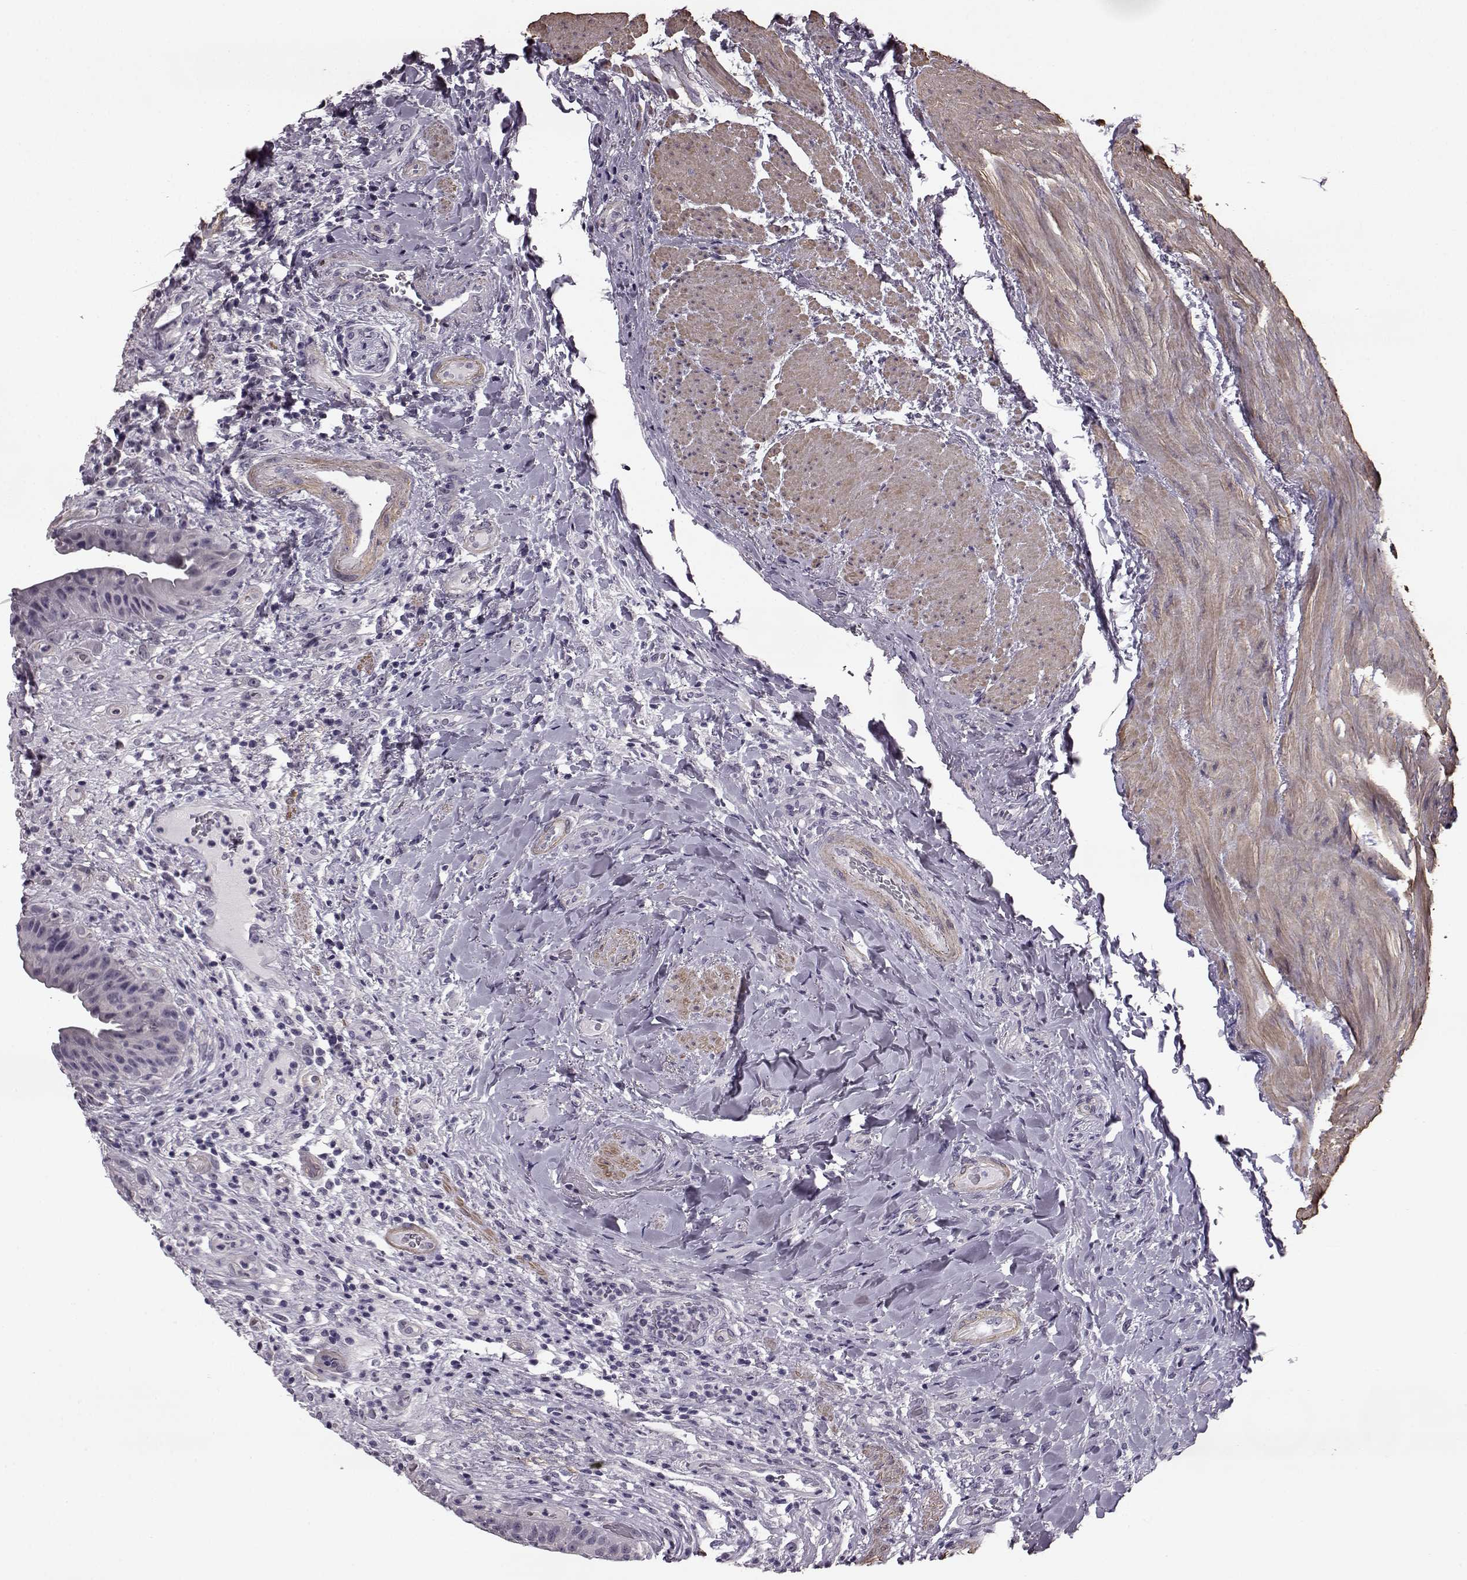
{"staining": {"intensity": "negative", "quantity": "none", "location": "none"}, "tissue": "urinary bladder", "cell_type": "Urothelial cells", "image_type": "normal", "snomed": [{"axis": "morphology", "description": "Normal tissue, NOS"}, {"axis": "topography", "description": "Urinary bladder"}], "caption": "Histopathology image shows no significant protein expression in urothelial cells of normal urinary bladder. (Immunohistochemistry (ihc), brightfield microscopy, high magnification).", "gene": "SLCO3A1", "patient": {"sex": "male", "age": 66}}